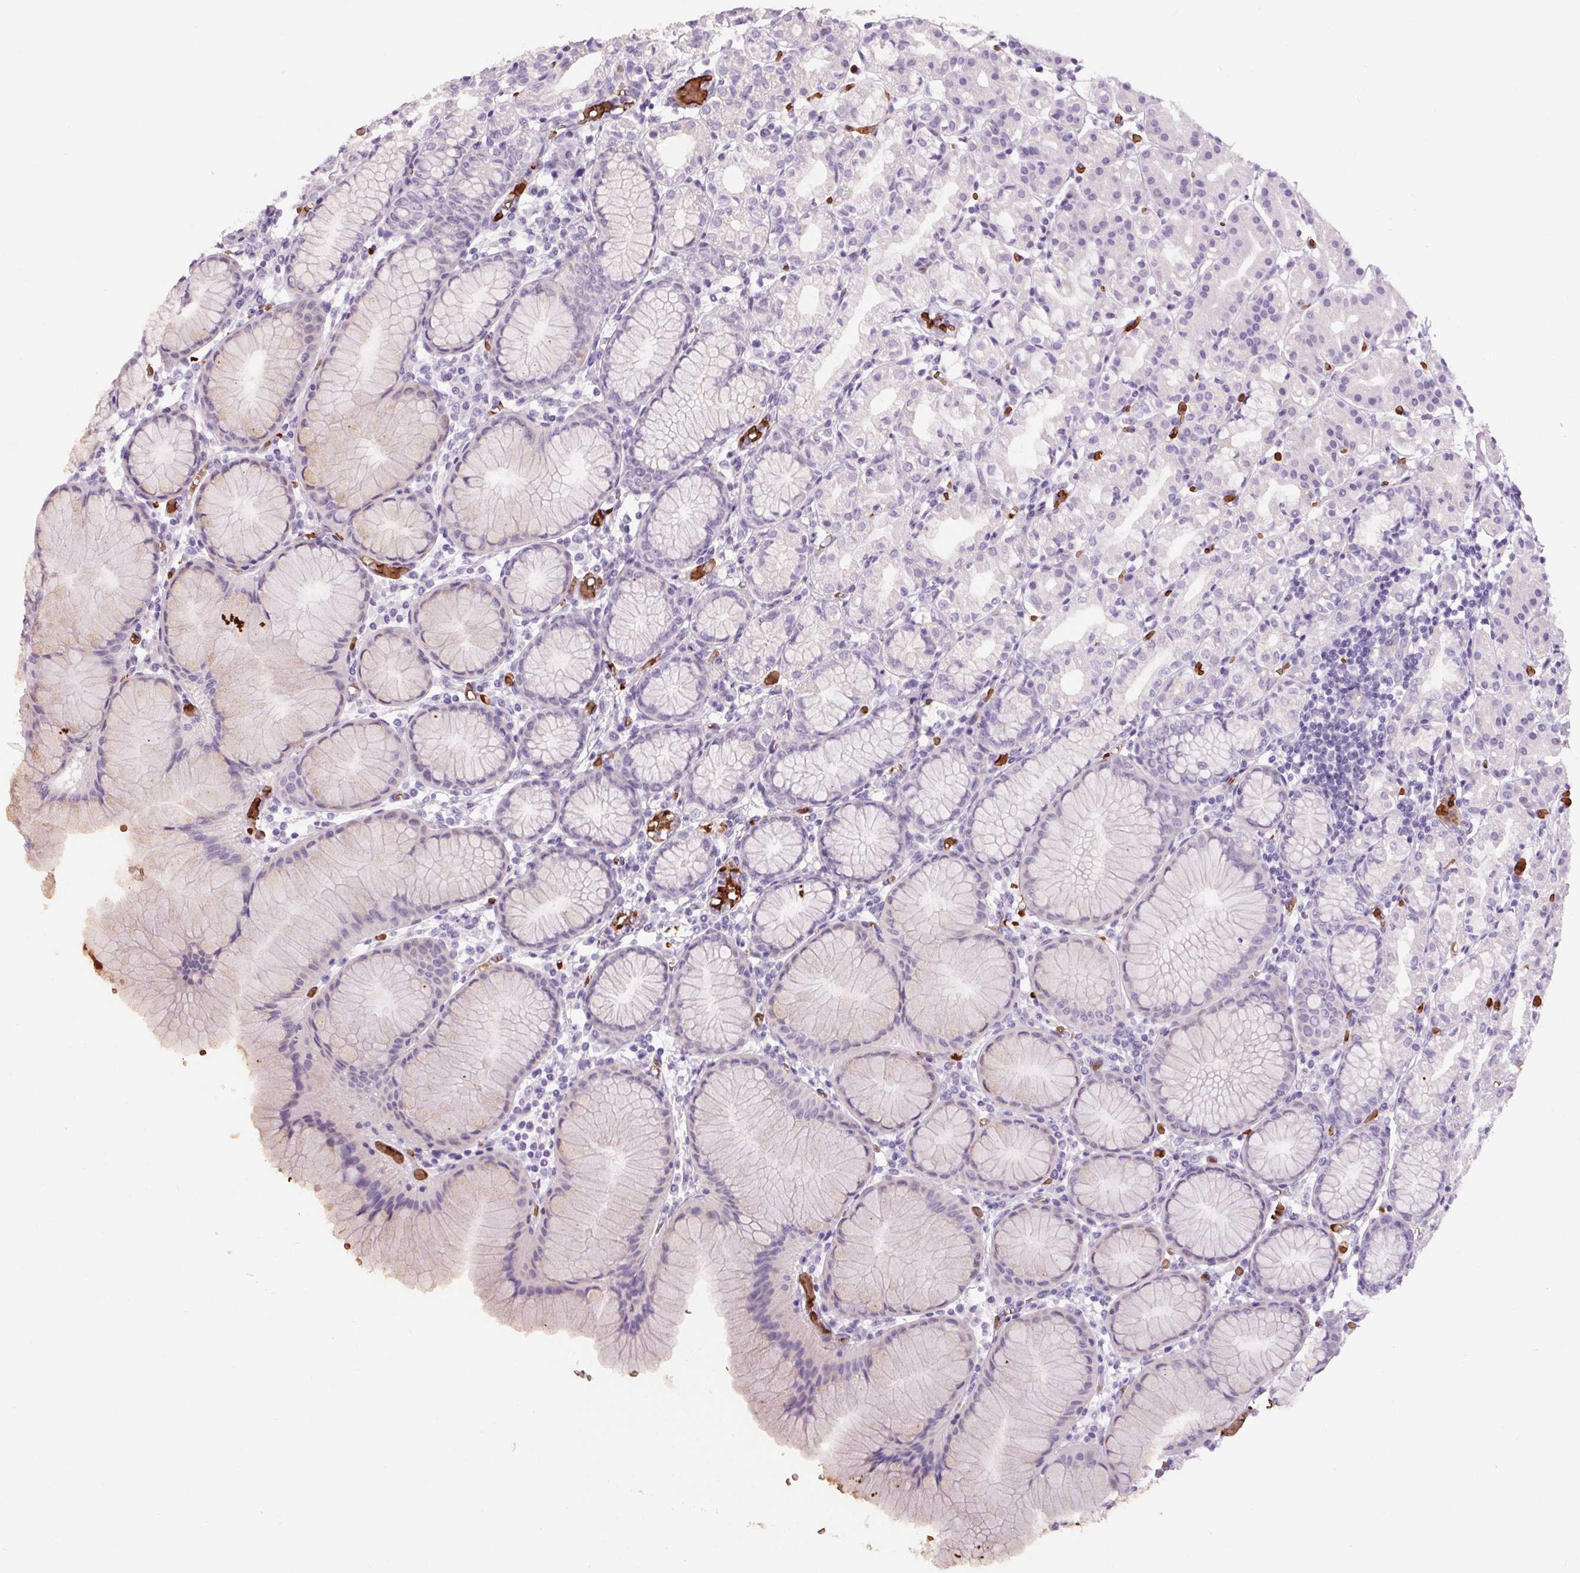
{"staining": {"intensity": "negative", "quantity": "none", "location": "none"}, "tissue": "stomach", "cell_type": "Glandular cells", "image_type": "normal", "snomed": [{"axis": "morphology", "description": "Normal tissue, NOS"}, {"axis": "topography", "description": "Stomach"}], "caption": "Immunohistochemical staining of benign human stomach demonstrates no significant expression in glandular cells.", "gene": "HBQ1", "patient": {"sex": "female", "age": 57}}